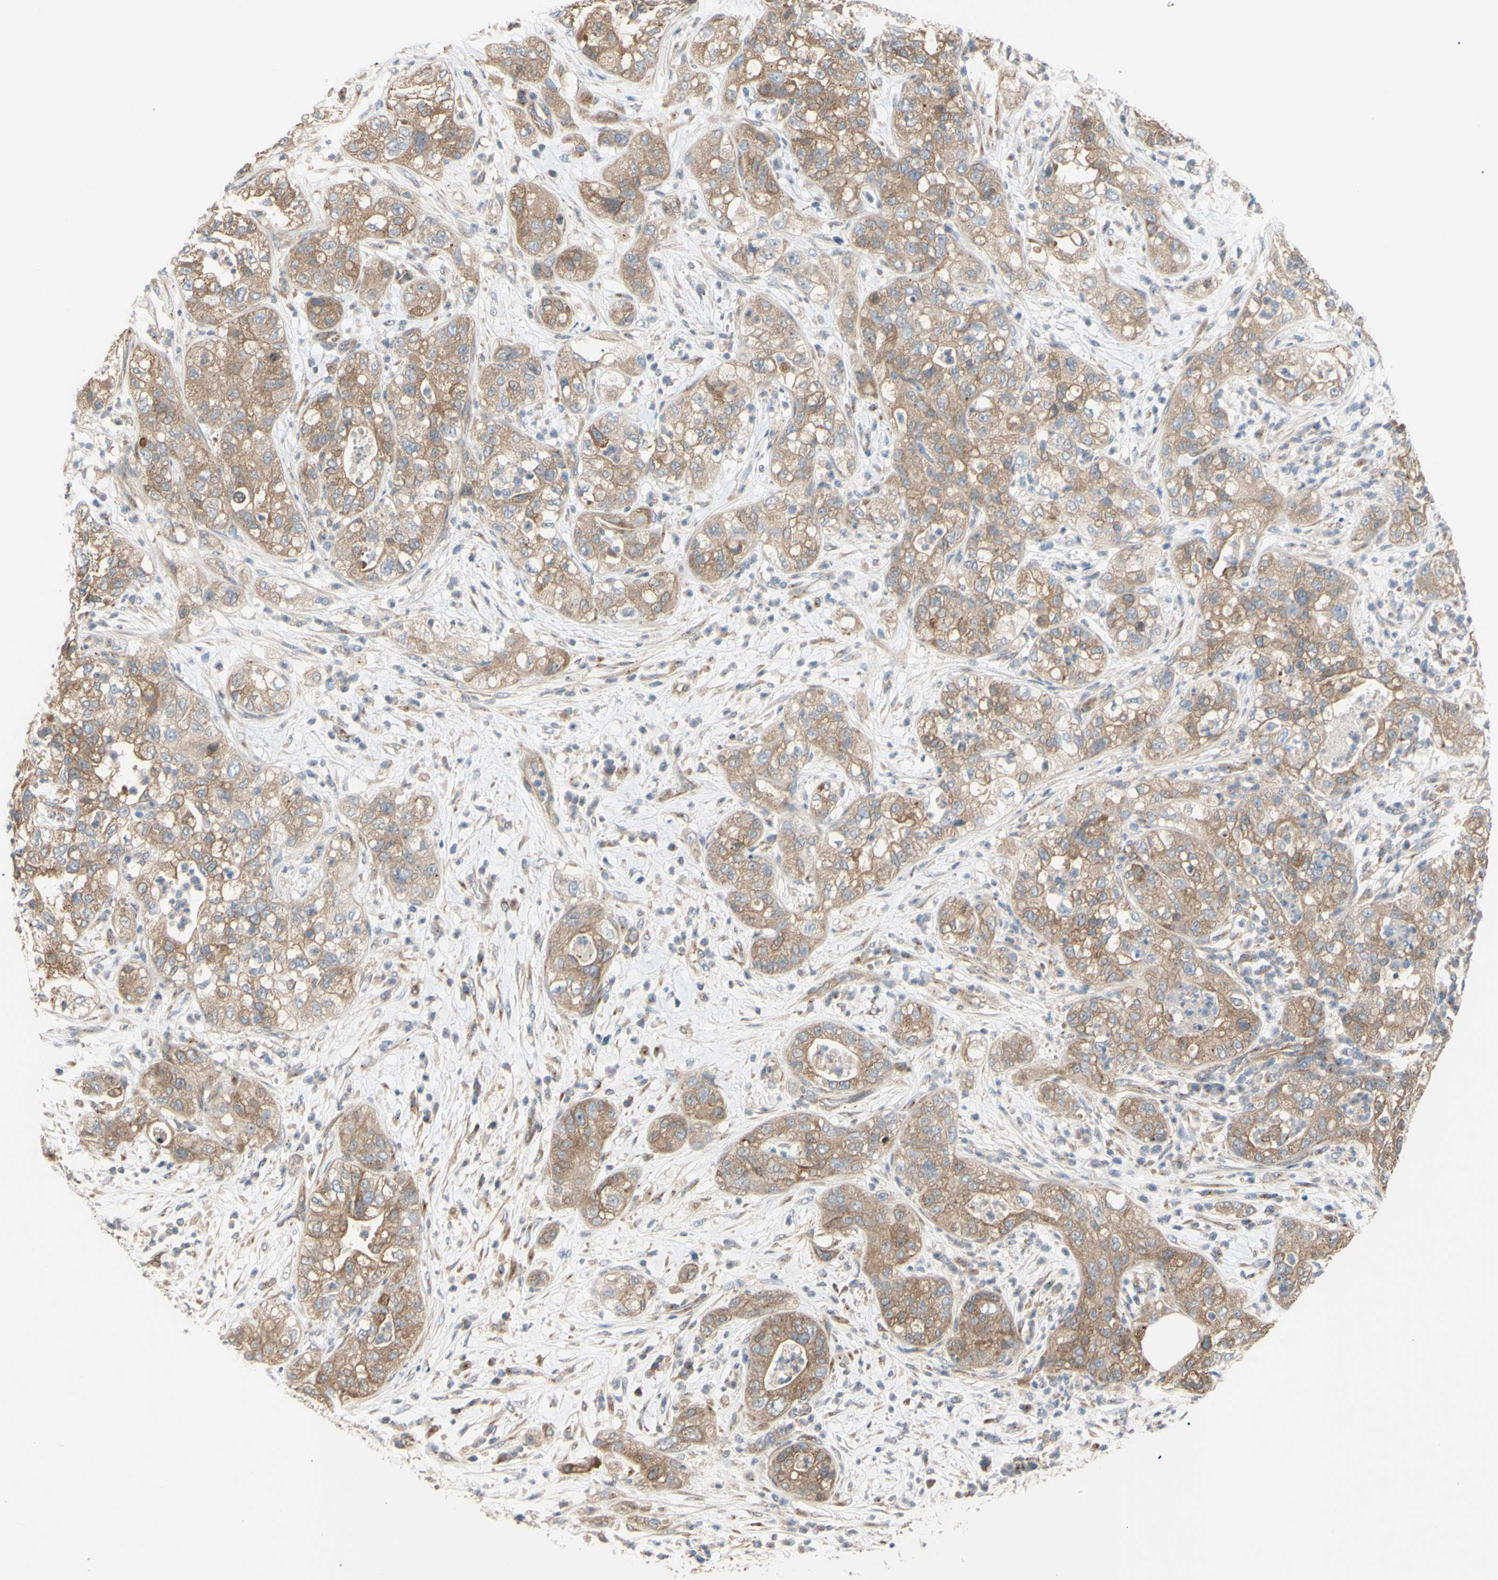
{"staining": {"intensity": "moderate", "quantity": ">75%", "location": "cytoplasmic/membranous"}, "tissue": "pancreatic cancer", "cell_type": "Tumor cells", "image_type": "cancer", "snomed": [{"axis": "morphology", "description": "Adenocarcinoma, NOS"}, {"axis": "topography", "description": "Pancreas"}], "caption": "The immunohistochemical stain labels moderate cytoplasmic/membranous positivity in tumor cells of adenocarcinoma (pancreatic) tissue.", "gene": "DYNLRB1", "patient": {"sex": "female", "age": 78}}